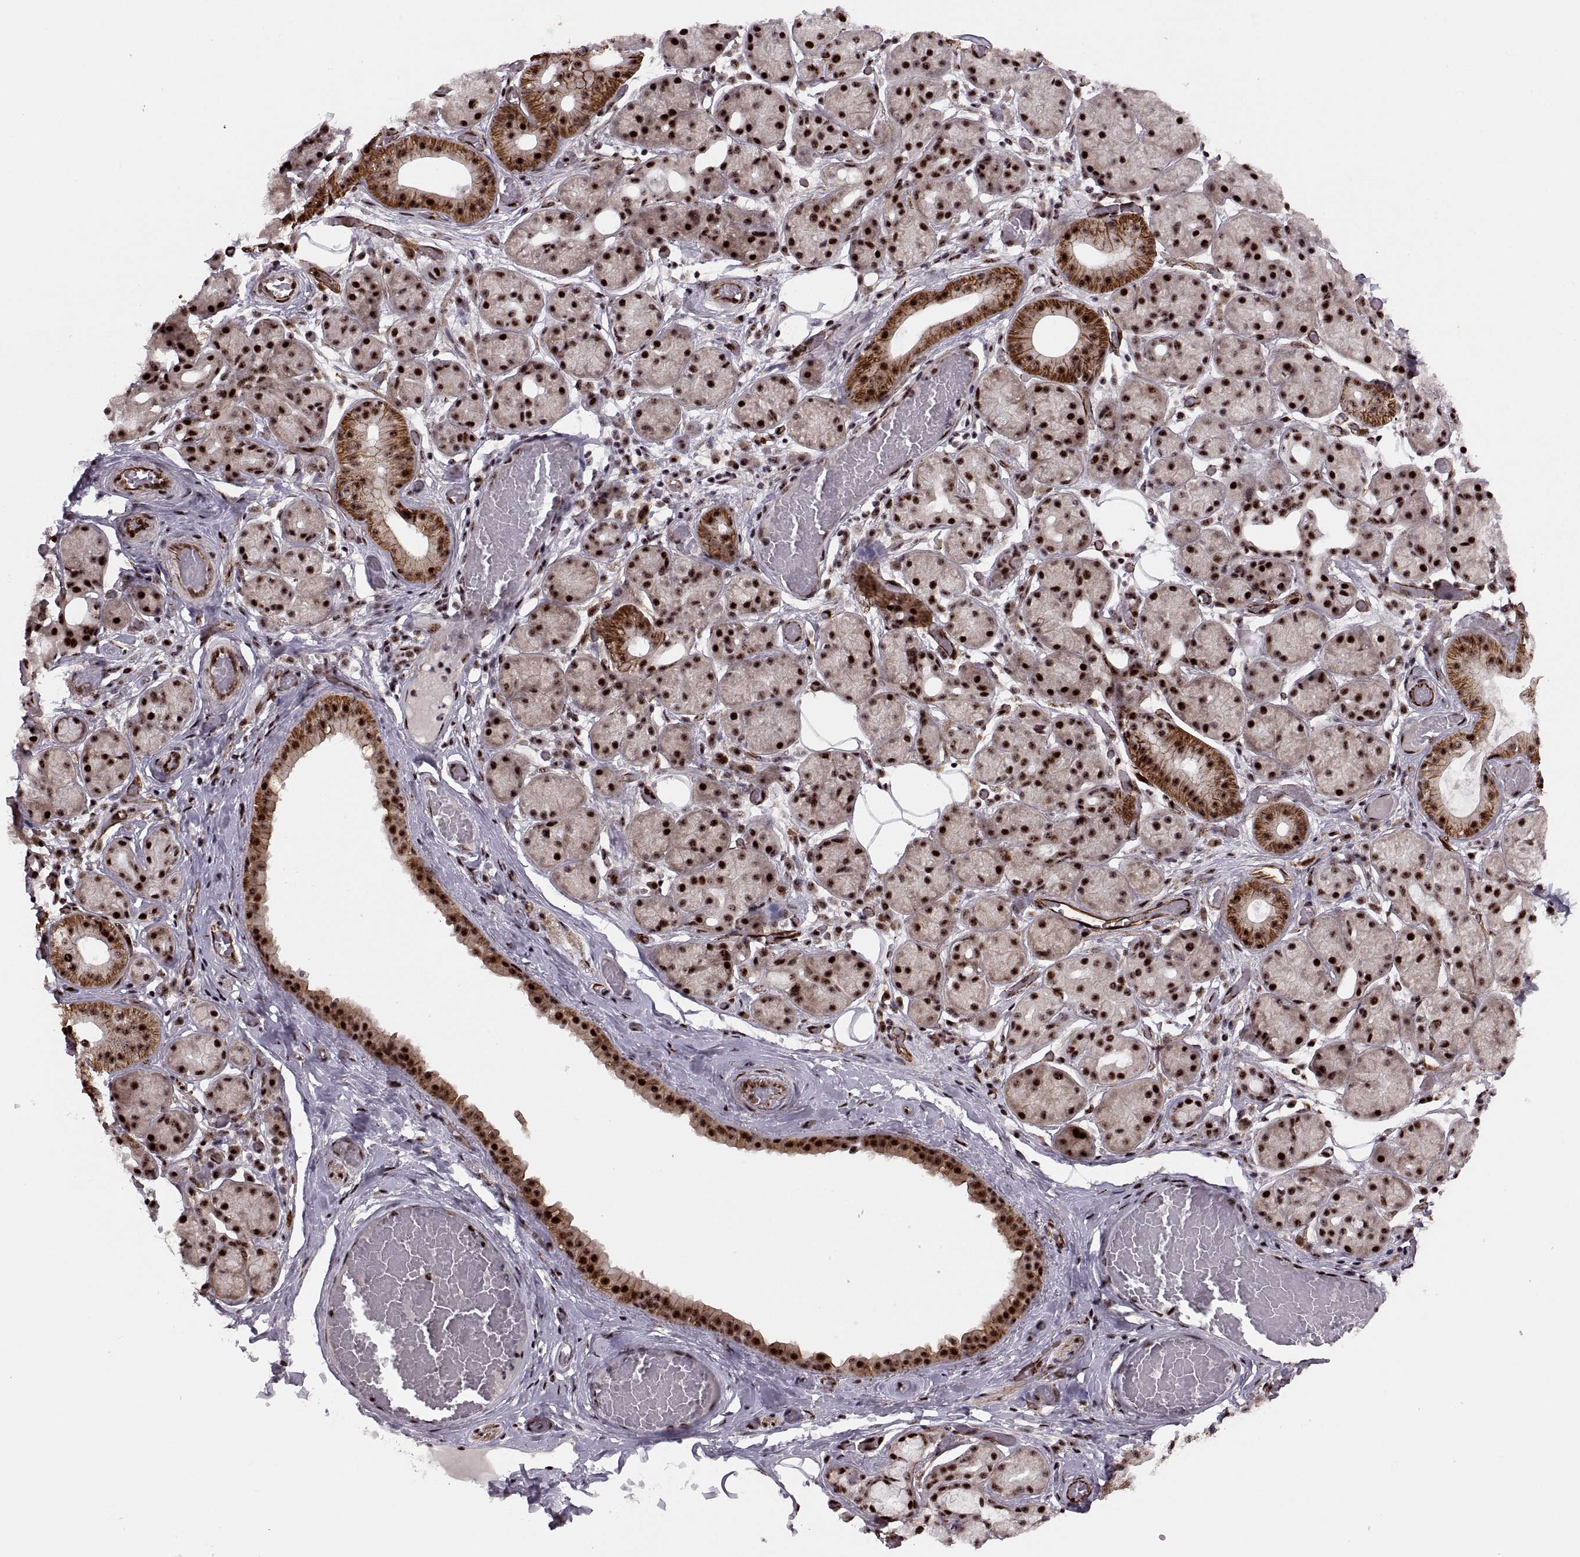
{"staining": {"intensity": "strong", "quantity": ">75%", "location": "cytoplasmic/membranous,nuclear"}, "tissue": "salivary gland", "cell_type": "Glandular cells", "image_type": "normal", "snomed": [{"axis": "morphology", "description": "Normal tissue, NOS"}, {"axis": "topography", "description": "Salivary gland"}, {"axis": "topography", "description": "Peripheral nerve tissue"}], "caption": "Protein staining displays strong cytoplasmic/membranous,nuclear staining in approximately >75% of glandular cells in normal salivary gland. (brown staining indicates protein expression, while blue staining denotes nuclei).", "gene": "ZCCHC17", "patient": {"sex": "male", "age": 71}}